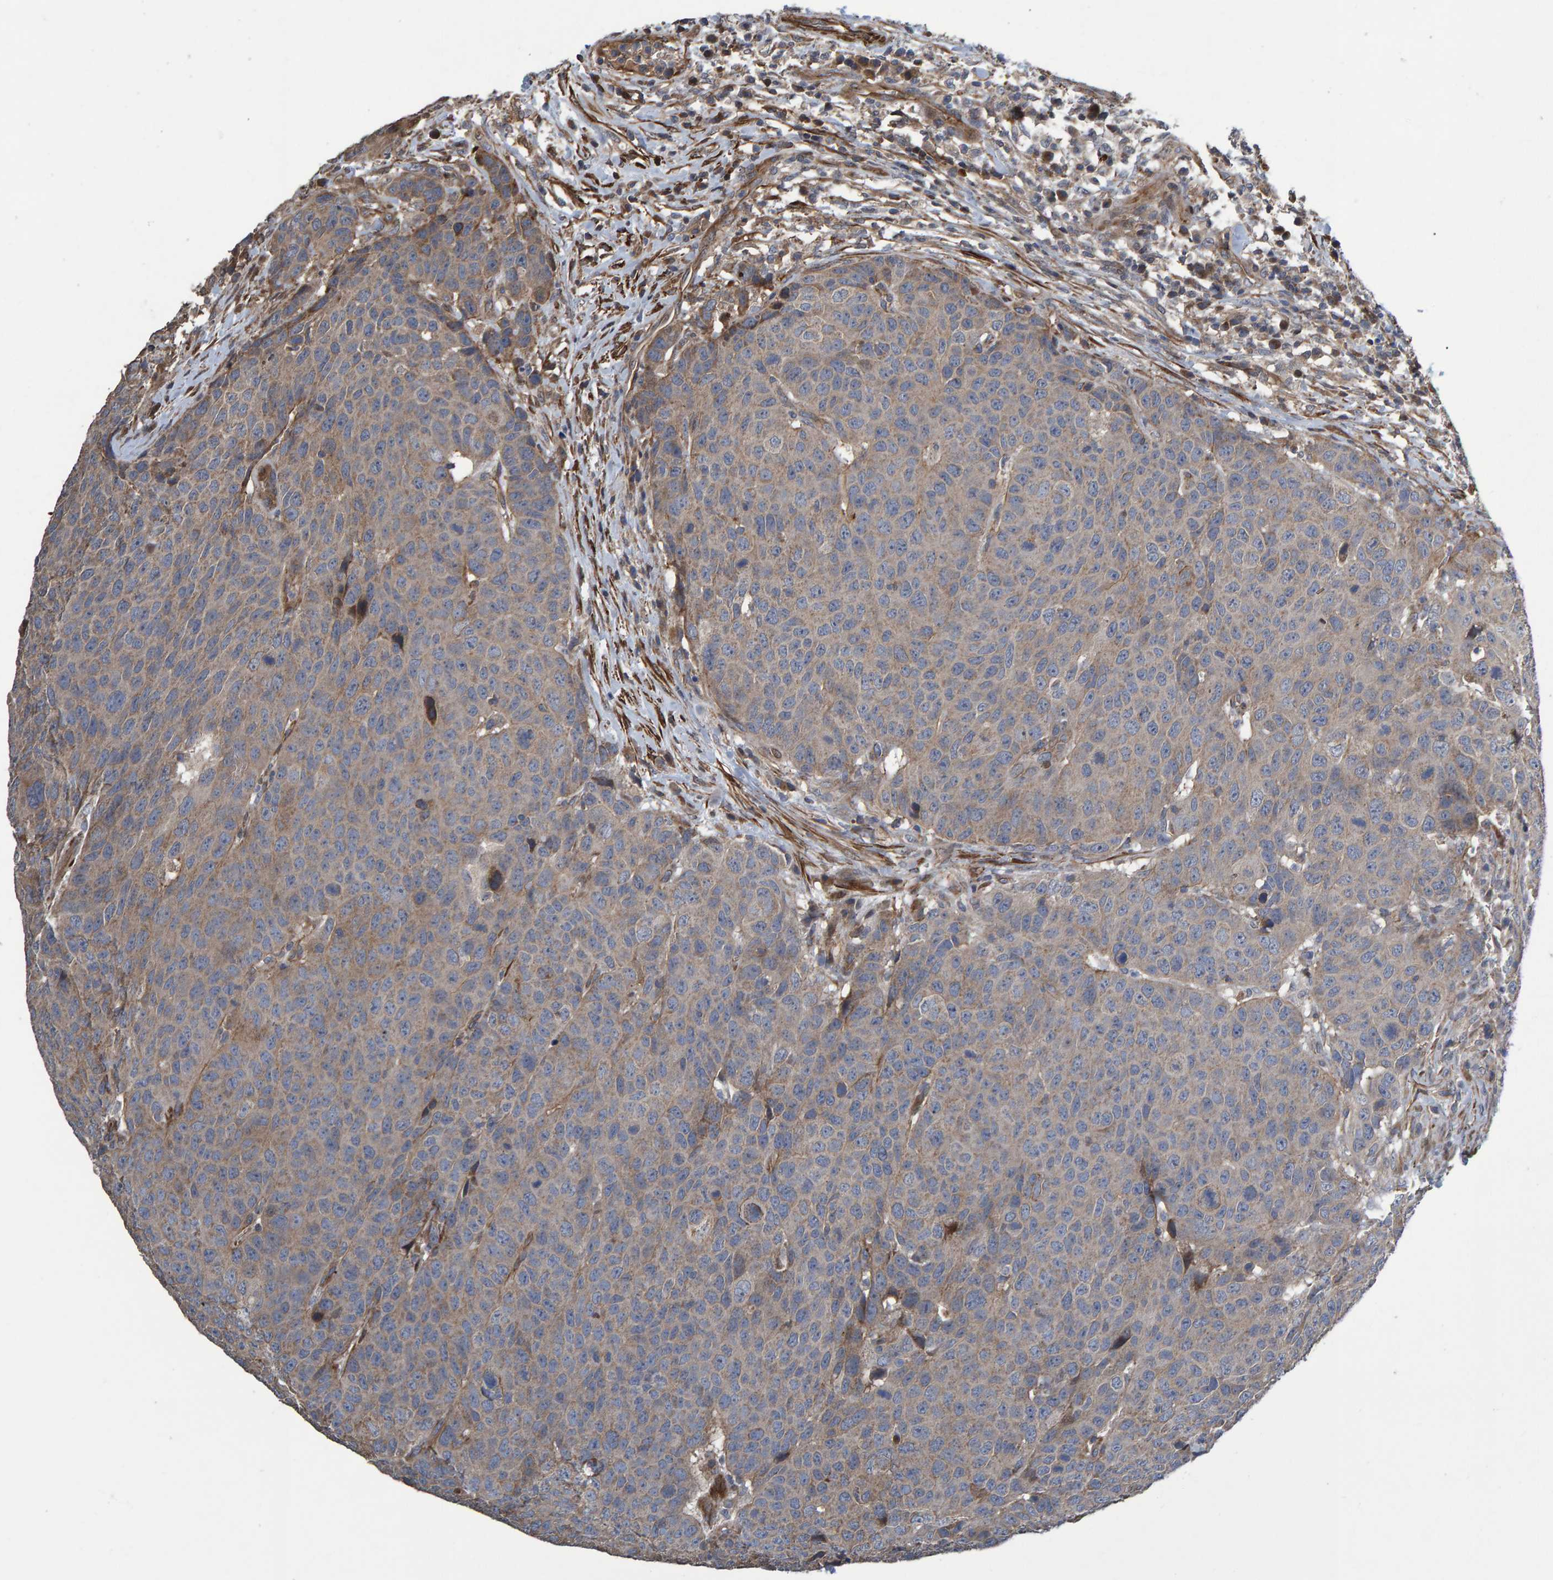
{"staining": {"intensity": "weak", "quantity": ">75%", "location": "cytoplasmic/membranous"}, "tissue": "head and neck cancer", "cell_type": "Tumor cells", "image_type": "cancer", "snomed": [{"axis": "morphology", "description": "Squamous cell carcinoma, NOS"}, {"axis": "topography", "description": "Head-Neck"}], "caption": "Immunohistochemistry (IHC) image of neoplastic tissue: head and neck cancer stained using immunohistochemistry (IHC) demonstrates low levels of weak protein expression localized specifically in the cytoplasmic/membranous of tumor cells, appearing as a cytoplasmic/membranous brown color.", "gene": "SLIT2", "patient": {"sex": "male", "age": 66}}